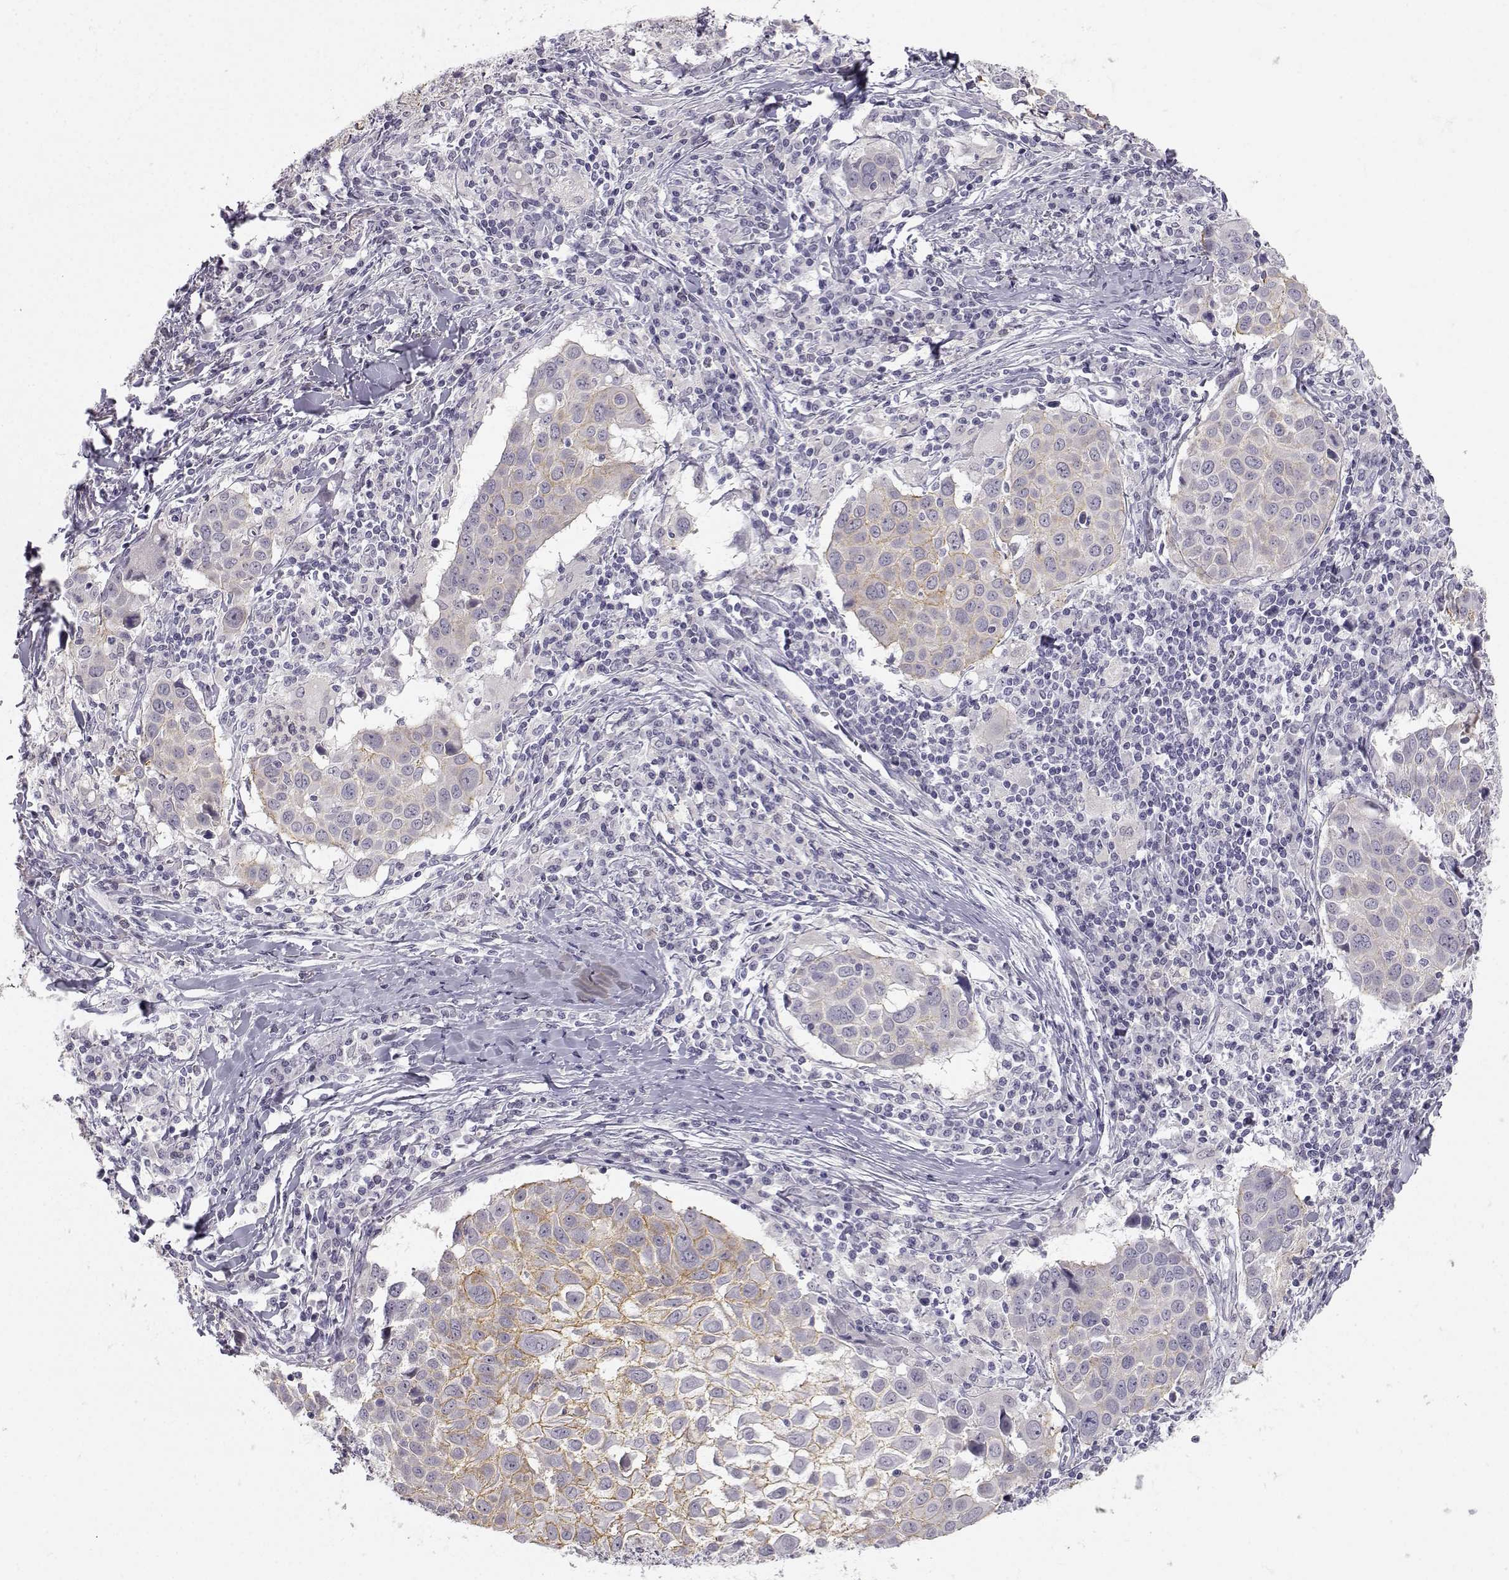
{"staining": {"intensity": "moderate", "quantity": "<25%", "location": "cytoplasmic/membranous"}, "tissue": "lung cancer", "cell_type": "Tumor cells", "image_type": "cancer", "snomed": [{"axis": "morphology", "description": "Squamous cell carcinoma, NOS"}, {"axis": "topography", "description": "Lung"}], "caption": "Protein staining of squamous cell carcinoma (lung) tissue reveals moderate cytoplasmic/membranous positivity in approximately <25% of tumor cells.", "gene": "ZNF185", "patient": {"sex": "male", "age": 57}}